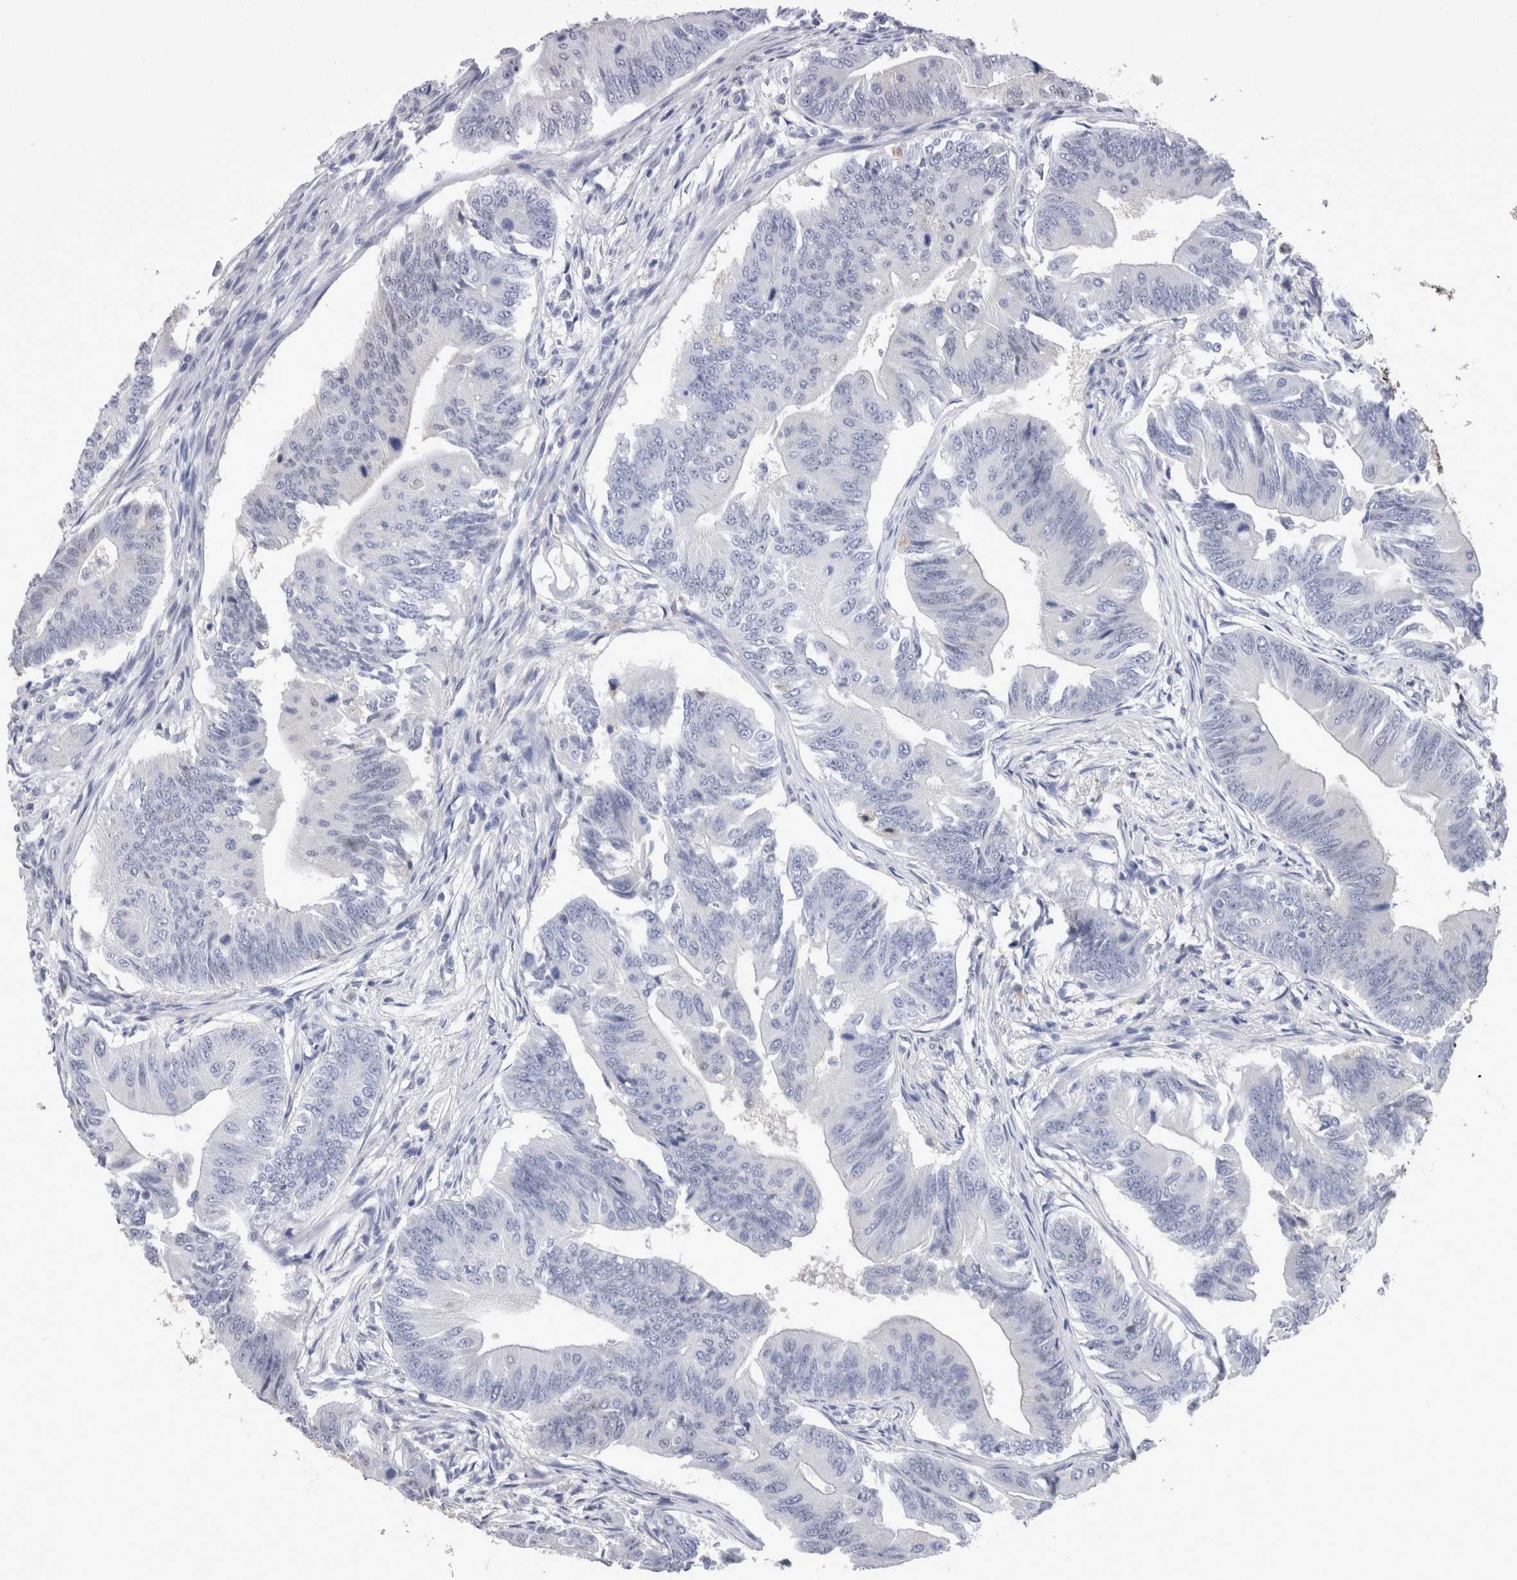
{"staining": {"intensity": "negative", "quantity": "none", "location": "none"}, "tissue": "colorectal cancer", "cell_type": "Tumor cells", "image_type": "cancer", "snomed": [{"axis": "morphology", "description": "Adenoma, NOS"}, {"axis": "morphology", "description": "Adenocarcinoma, NOS"}, {"axis": "topography", "description": "Colon"}], "caption": "DAB immunohistochemical staining of colorectal cancer (adenoma) shows no significant staining in tumor cells.", "gene": "CA8", "patient": {"sex": "male", "age": 79}}